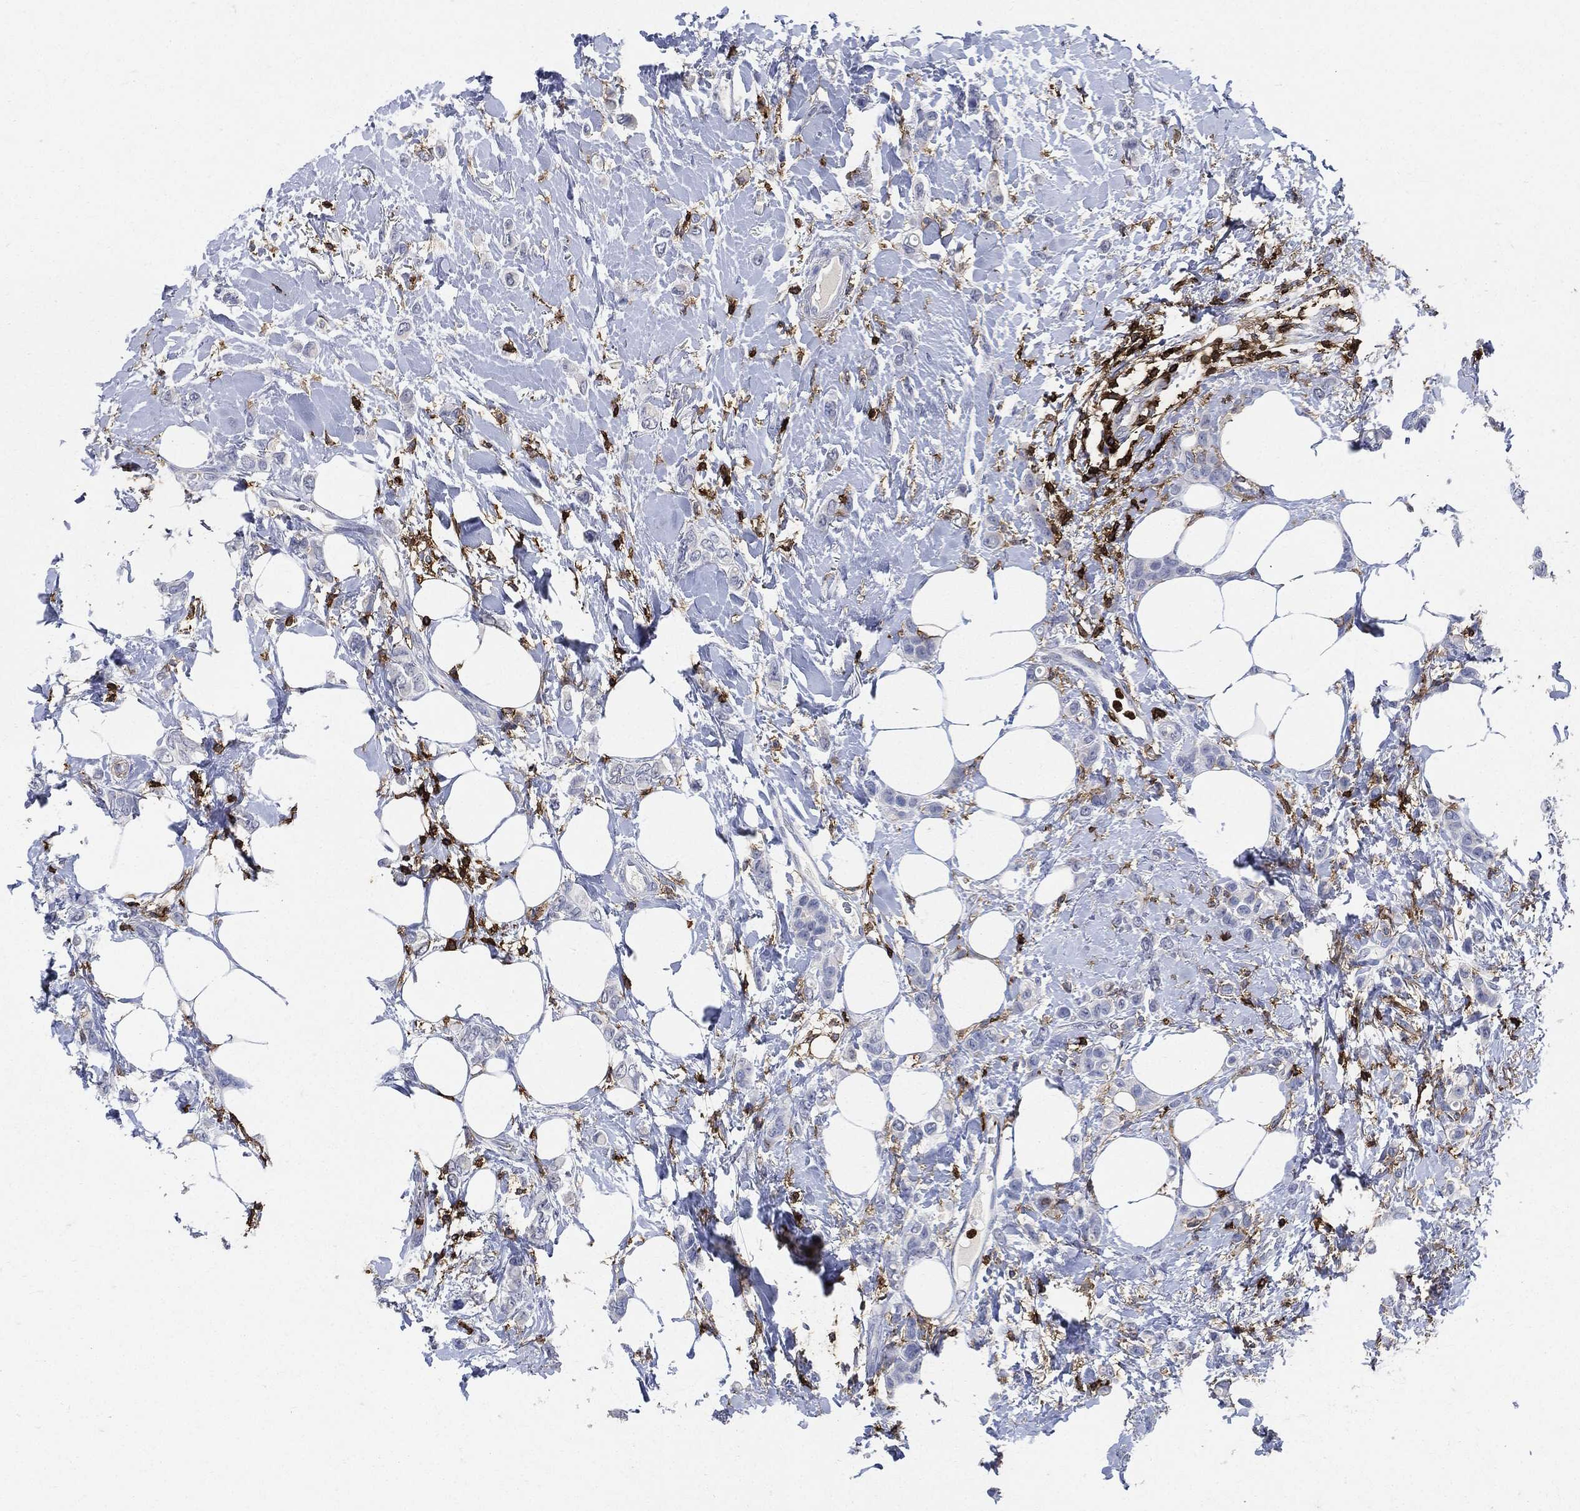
{"staining": {"intensity": "negative", "quantity": "none", "location": "none"}, "tissue": "breast cancer", "cell_type": "Tumor cells", "image_type": "cancer", "snomed": [{"axis": "morphology", "description": "Lobular carcinoma"}, {"axis": "topography", "description": "Breast"}], "caption": "This is an immunohistochemistry (IHC) photomicrograph of human breast cancer (lobular carcinoma). There is no staining in tumor cells.", "gene": "PTPRC", "patient": {"sex": "female", "age": 66}}